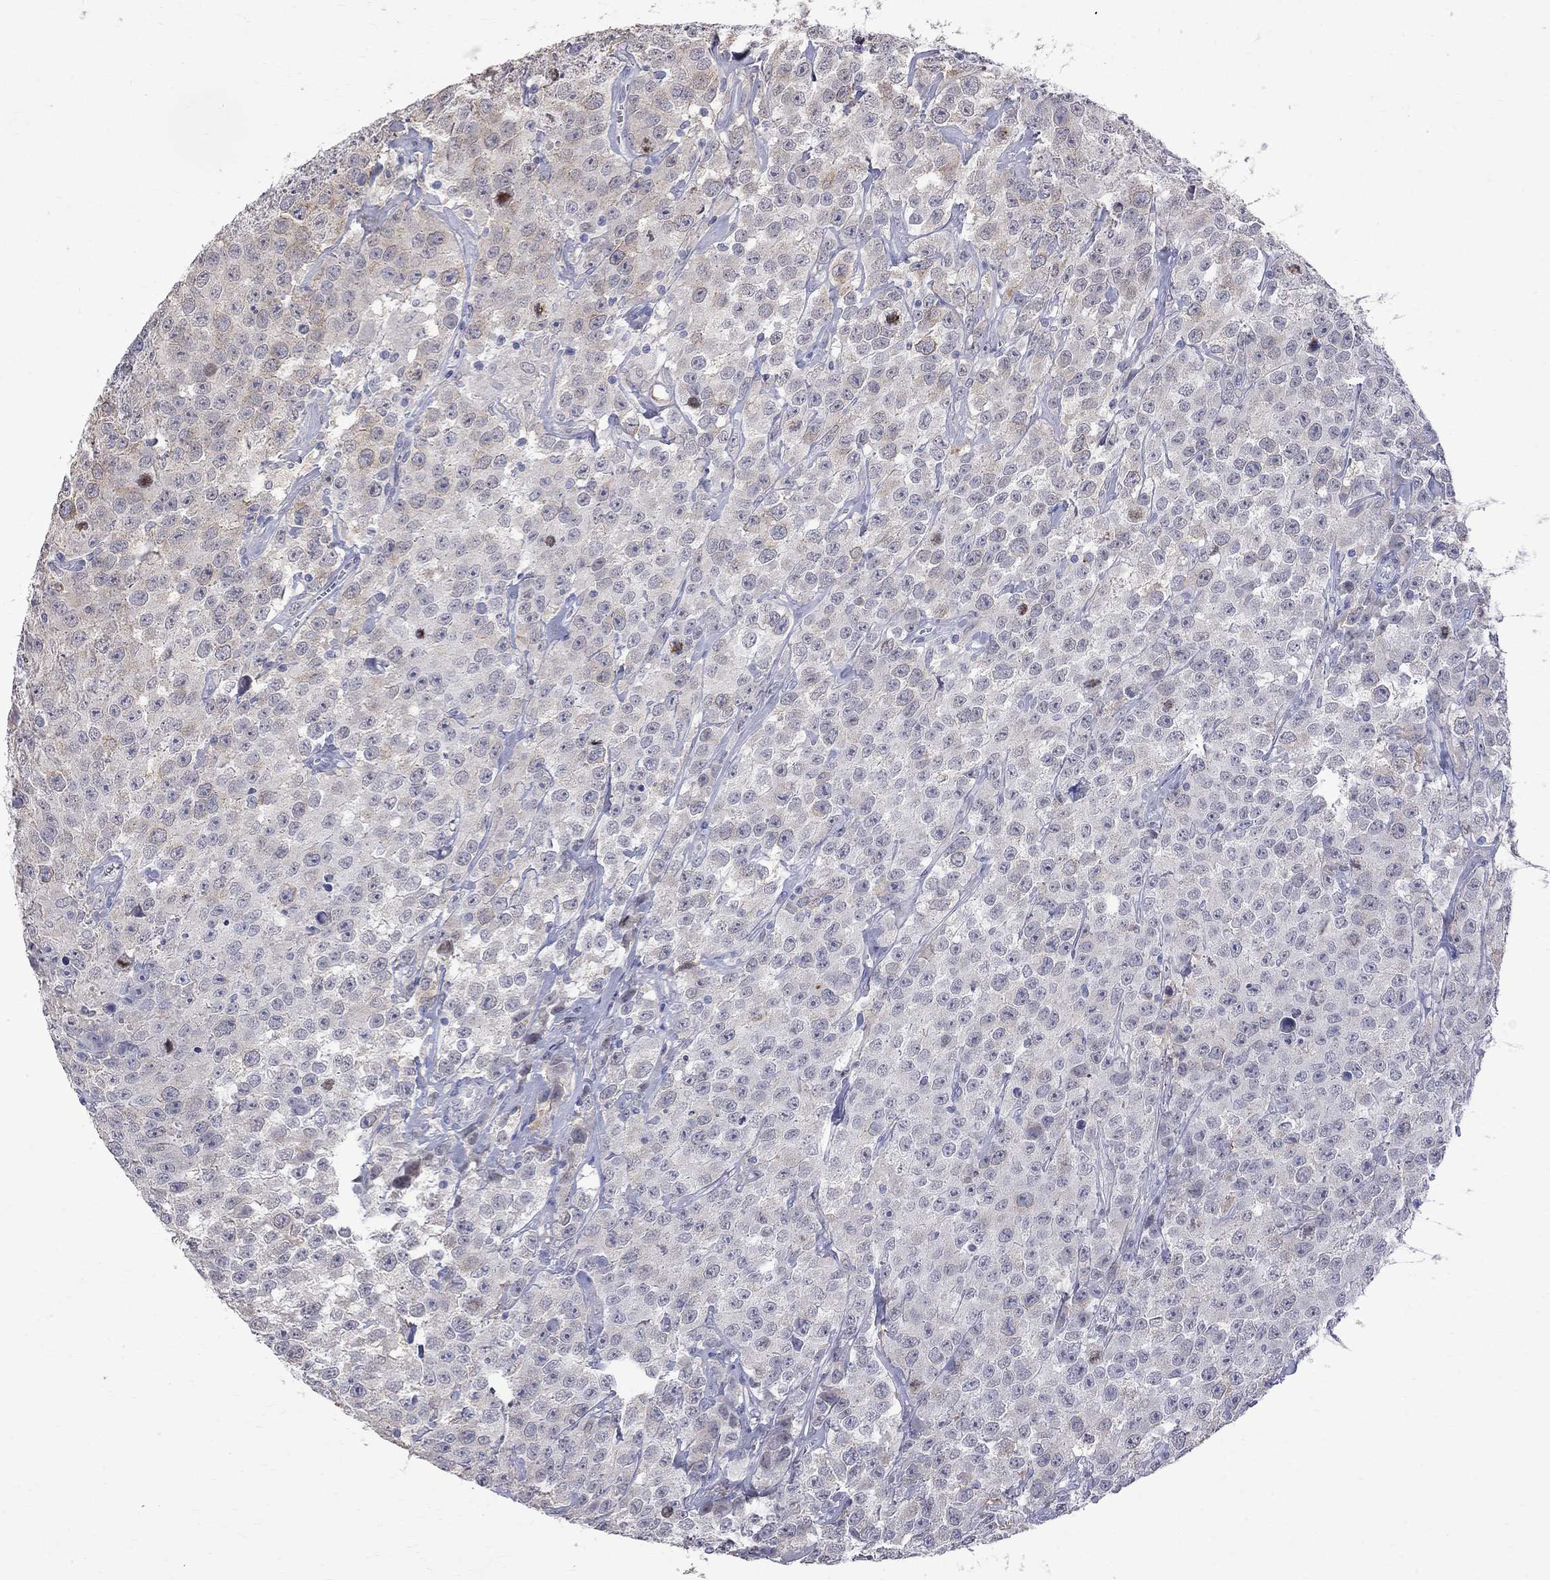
{"staining": {"intensity": "negative", "quantity": "none", "location": "none"}, "tissue": "testis cancer", "cell_type": "Tumor cells", "image_type": "cancer", "snomed": [{"axis": "morphology", "description": "Seminoma, NOS"}, {"axis": "topography", "description": "Testis"}], "caption": "Testis cancer was stained to show a protein in brown. There is no significant staining in tumor cells.", "gene": "CKAP2", "patient": {"sex": "male", "age": 59}}